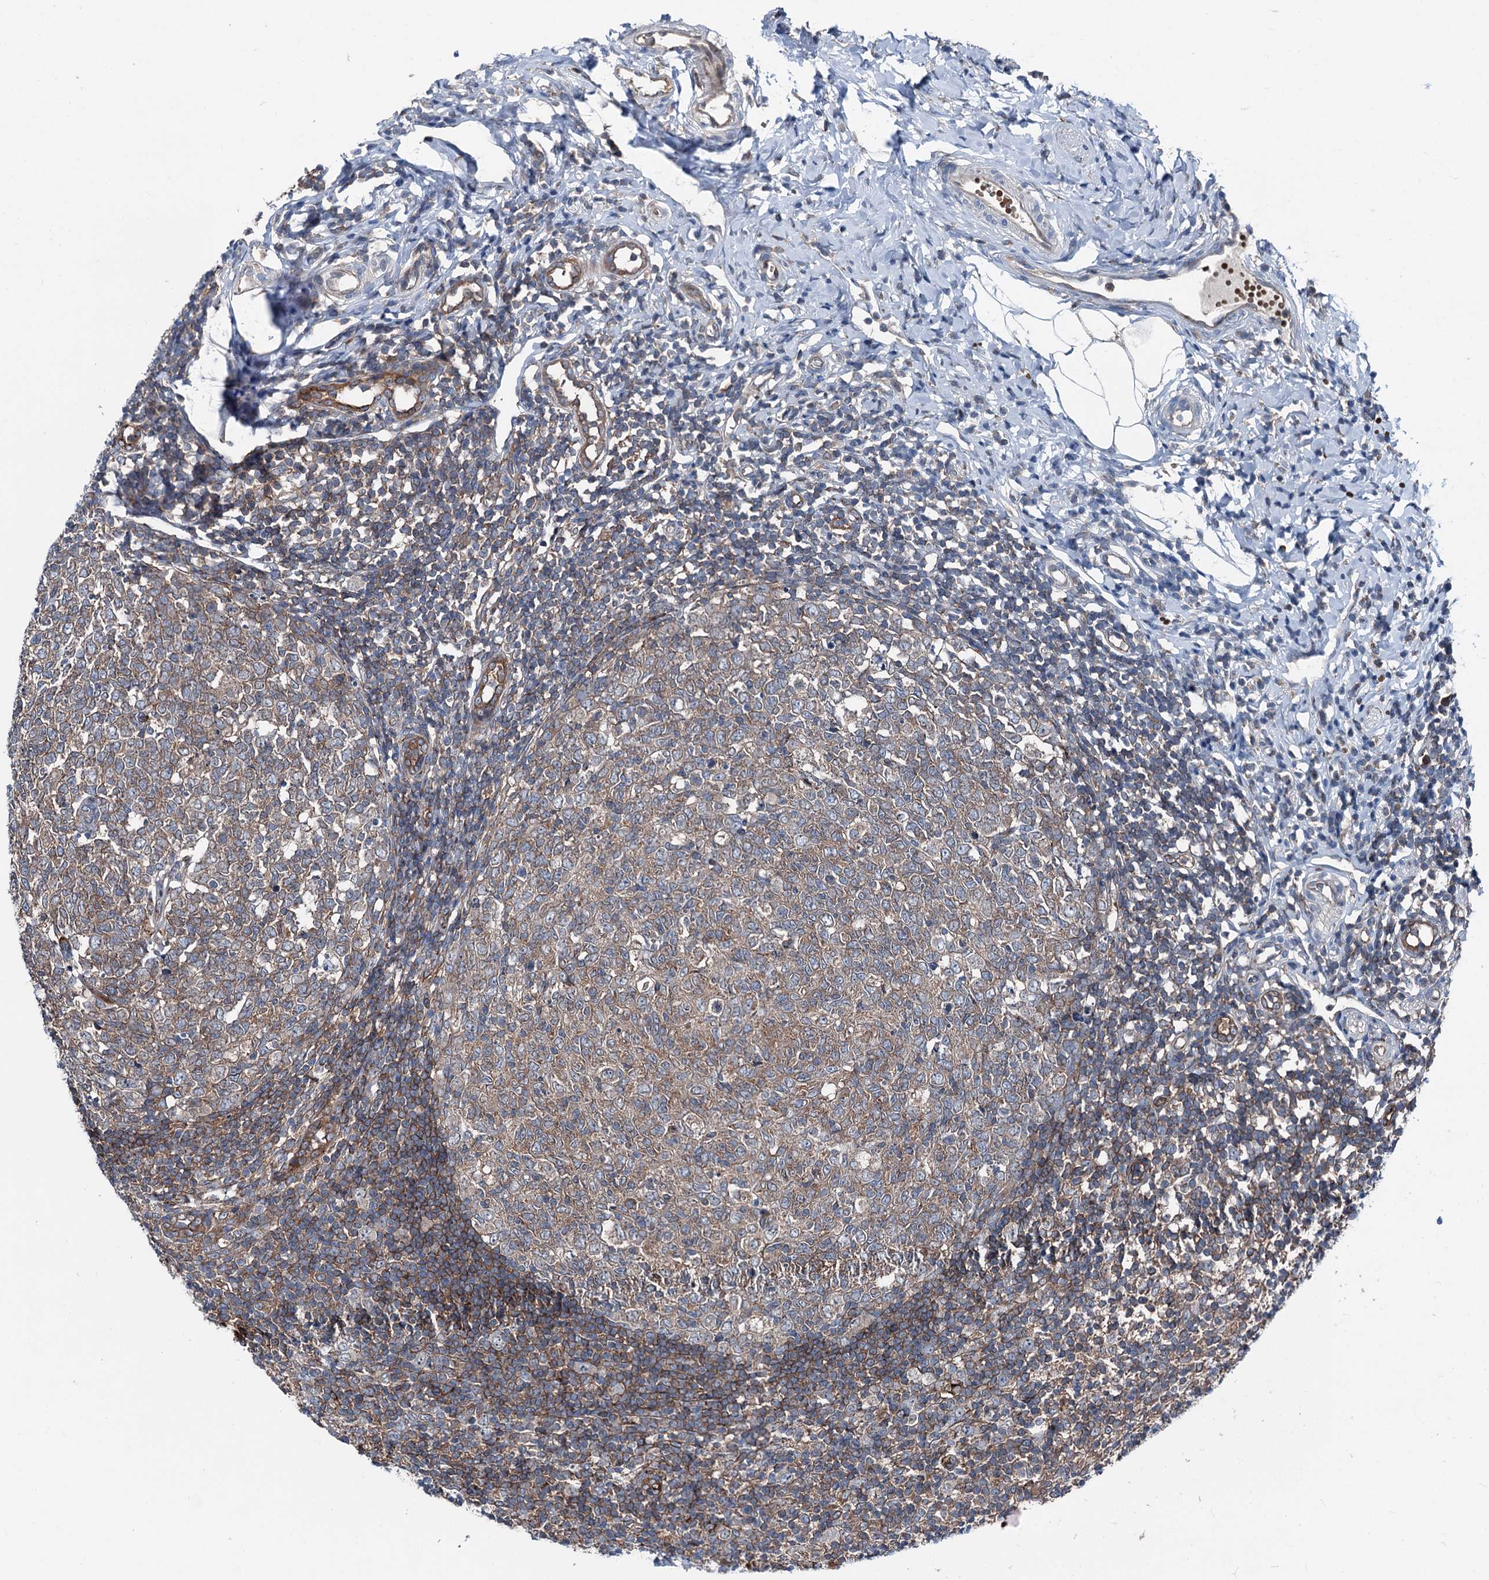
{"staining": {"intensity": "moderate", "quantity": ">75%", "location": "cytoplasmic/membranous"}, "tissue": "appendix", "cell_type": "Glandular cells", "image_type": "normal", "snomed": [{"axis": "morphology", "description": "Normal tissue, NOS"}, {"axis": "topography", "description": "Appendix"}], "caption": "A medium amount of moderate cytoplasmic/membranous positivity is appreciated in approximately >75% of glandular cells in unremarkable appendix. The staining was performed using DAB to visualize the protein expression in brown, while the nuclei were stained in blue with hematoxylin (Magnification: 20x).", "gene": "DDIAS", "patient": {"sex": "male", "age": 14}}